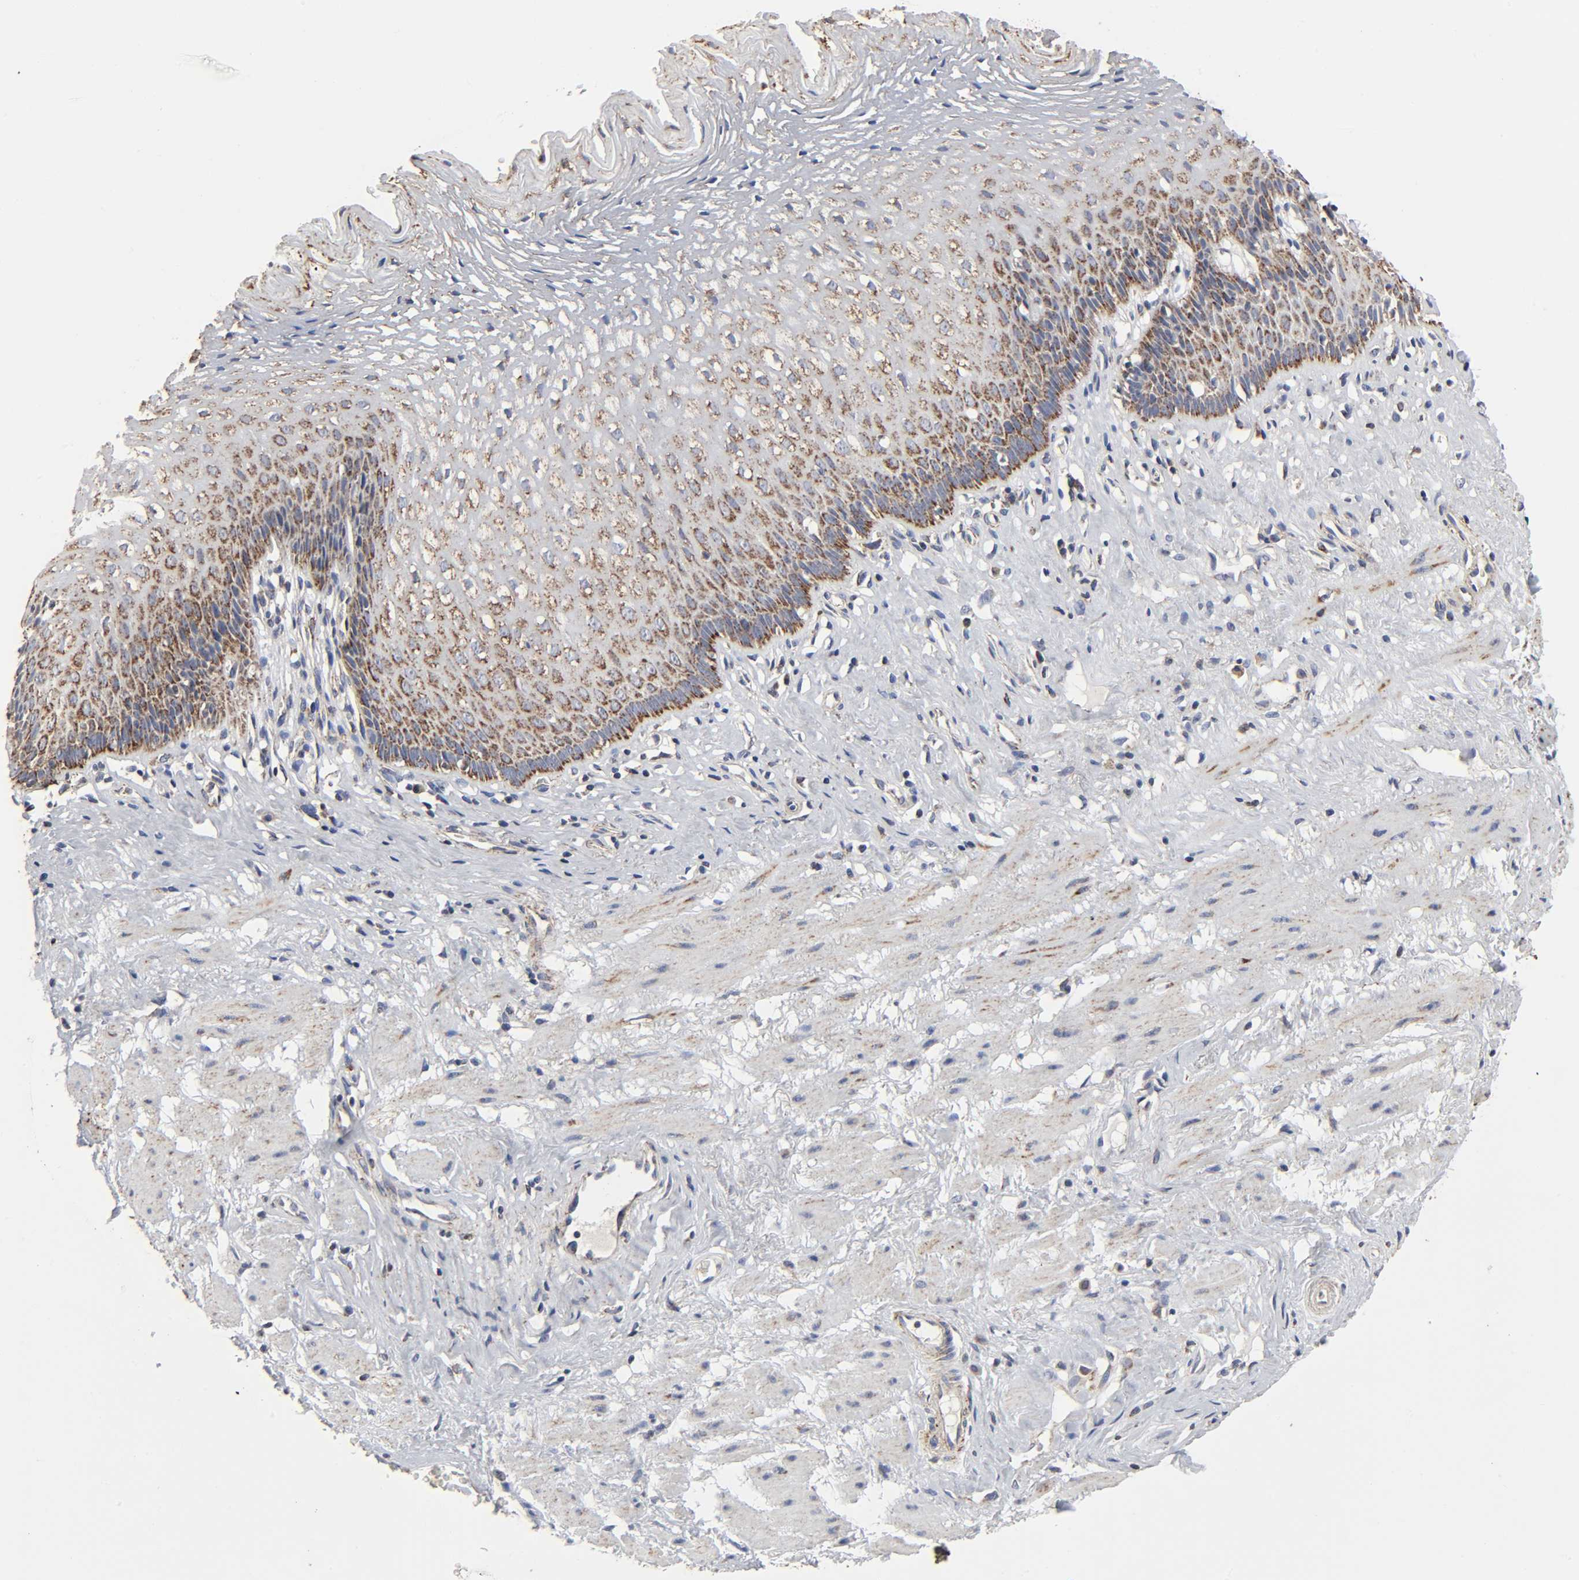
{"staining": {"intensity": "moderate", "quantity": ">75%", "location": "cytoplasmic/membranous"}, "tissue": "esophagus", "cell_type": "Squamous epithelial cells", "image_type": "normal", "snomed": [{"axis": "morphology", "description": "Normal tissue, NOS"}, {"axis": "morphology", "description": "Squamous cell carcinoma, NOS"}, {"axis": "topography", "description": "Esophagus"}], "caption": "This image exhibits immunohistochemistry staining of benign human esophagus, with medium moderate cytoplasmic/membranous expression in about >75% of squamous epithelial cells.", "gene": "COX6B1", "patient": {"sex": "male", "age": 65}}